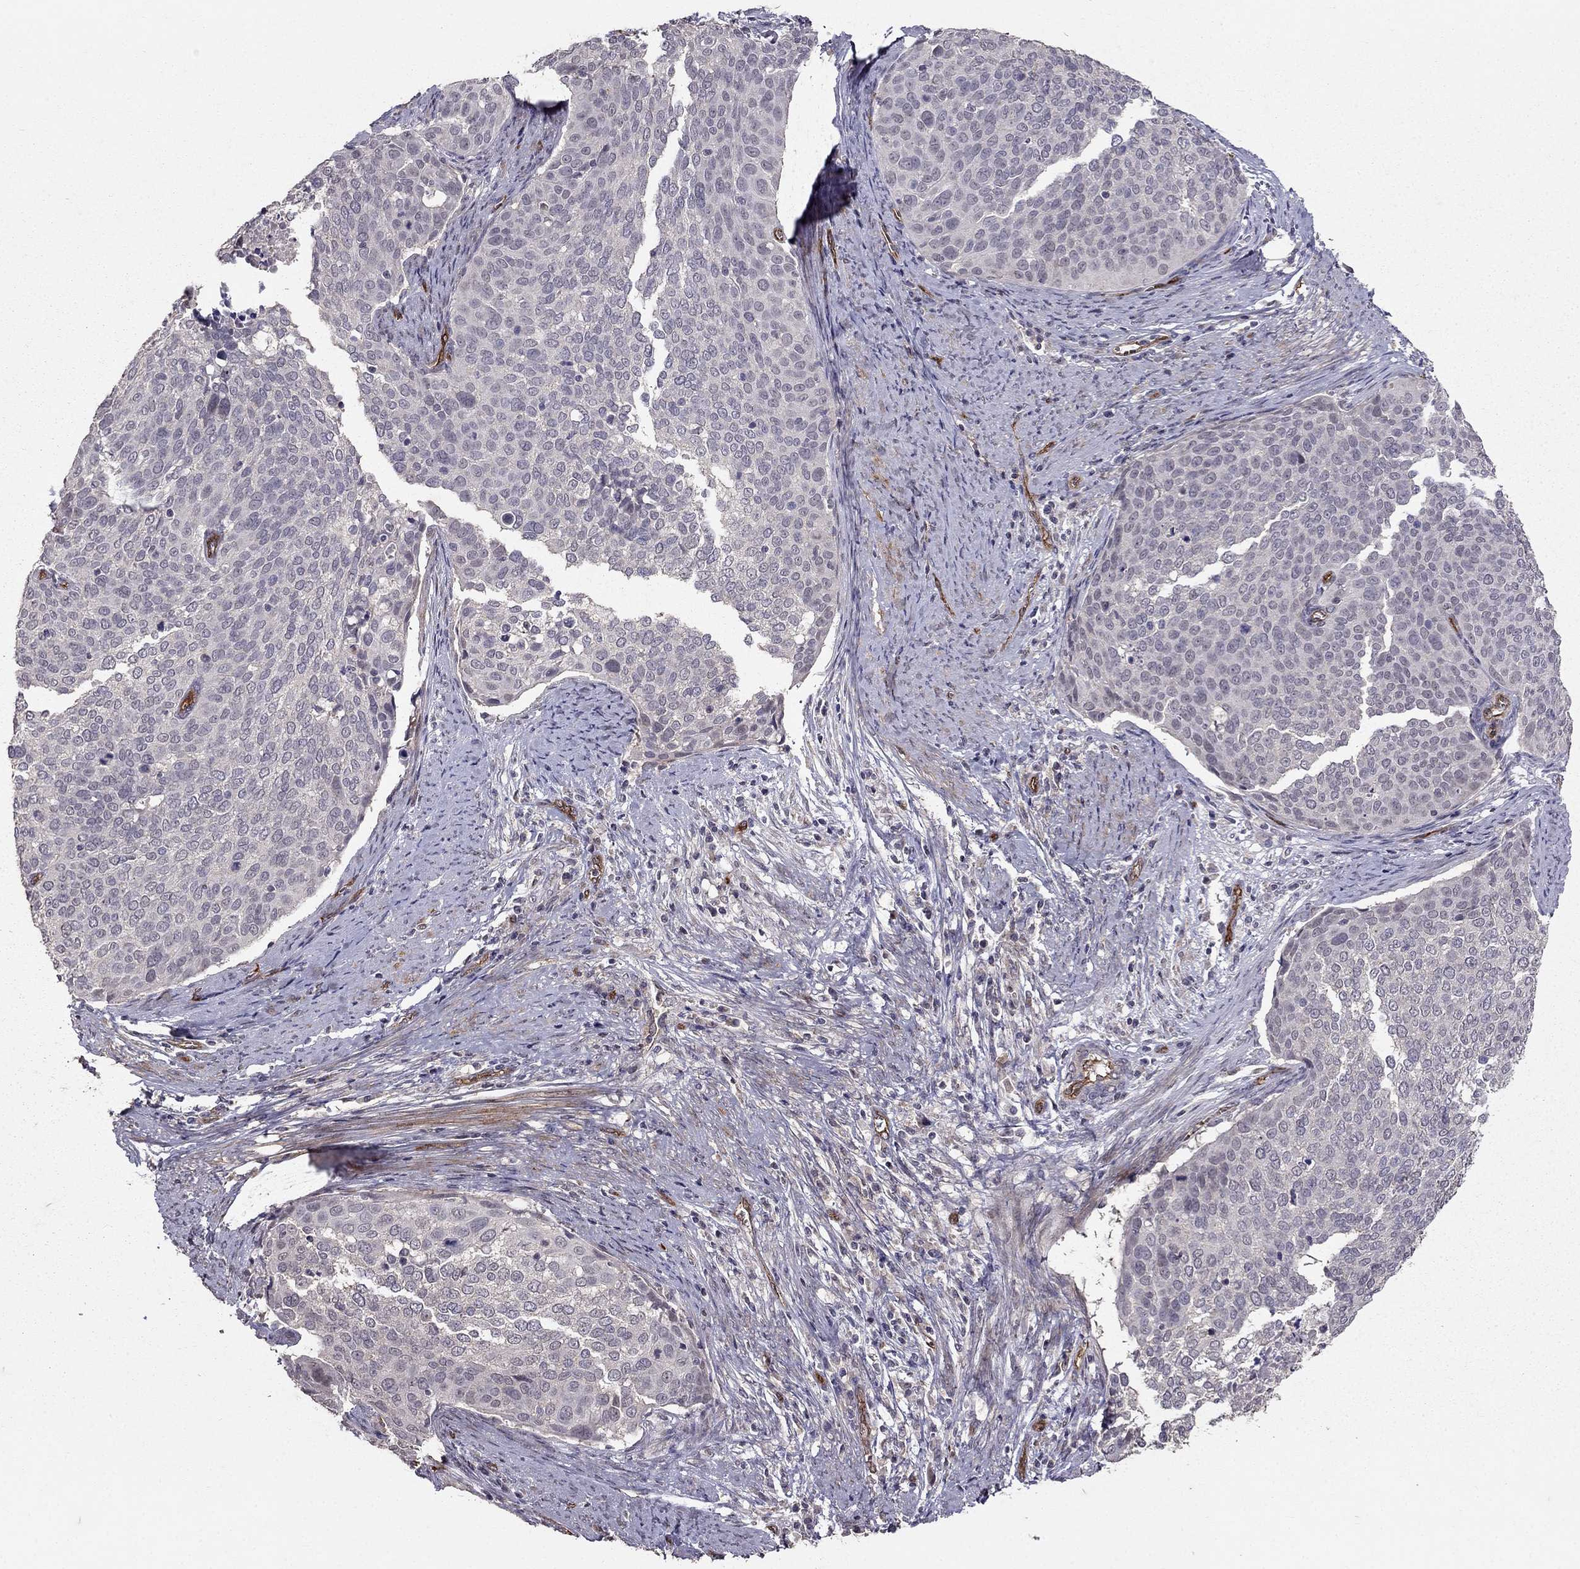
{"staining": {"intensity": "negative", "quantity": "none", "location": "none"}, "tissue": "cervical cancer", "cell_type": "Tumor cells", "image_type": "cancer", "snomed": [{"axis": "morphology", "description": "Squamous cell carcinoma, NOS"}, {"axis": "topography", "description": "Cervix"}], "caption": "High magnification brightfield microscopy of cervical squamous cell carcinoma stained with DAB (brown) and counterstained with hematoxylin (blue): tumor cells show no significant positivity.", "gene": "RASIP1", "patient": {"sex": "female", "age": 39}}